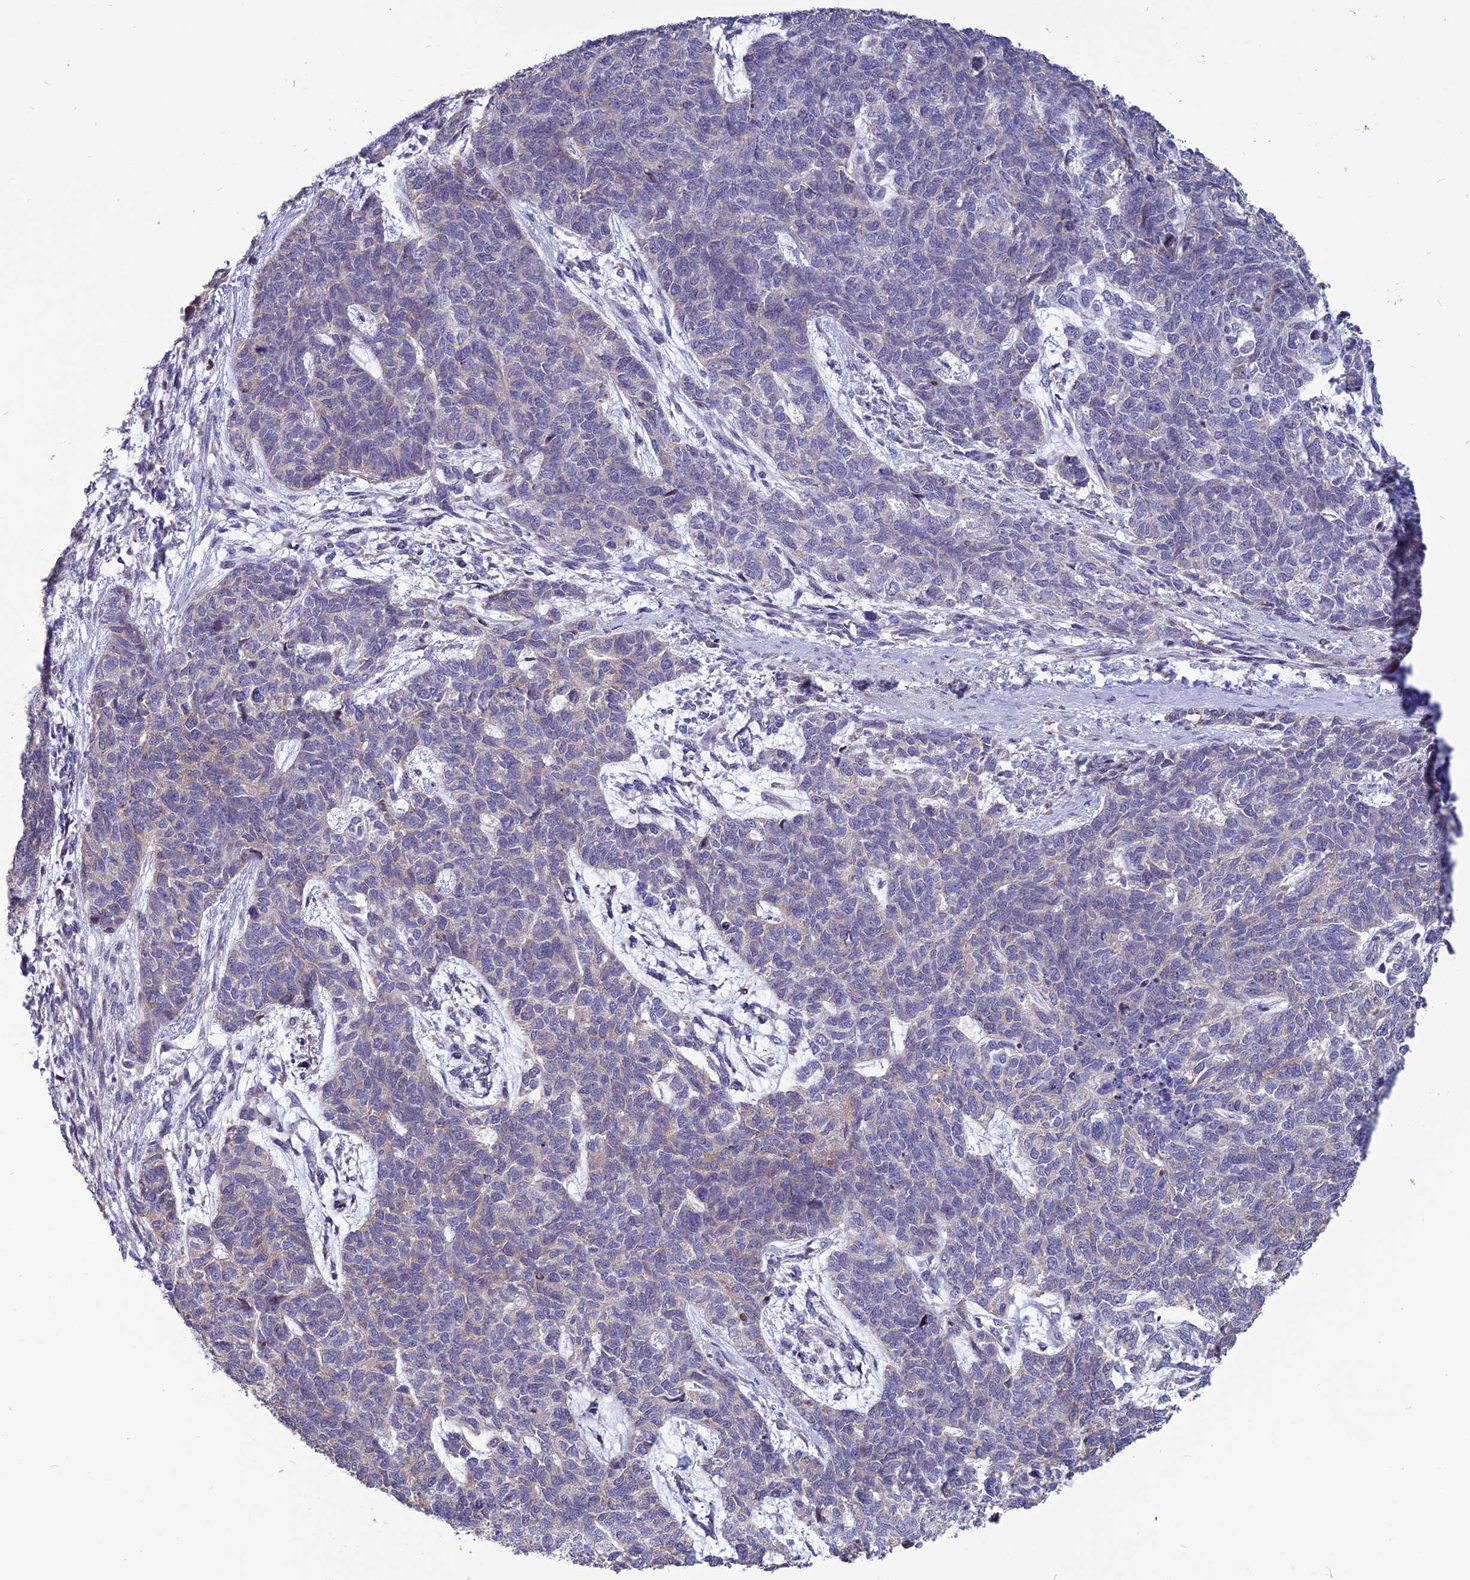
{"staining": {"intensity": "moderate", "quantity": "<25%", "location": "cytoplasmic/membranous"}, "tissue": "cervical cancer", "cell_type": "Tumor cells", "image_type": "cancer", "snomed": [{"axis": "morphology", "description": "Squamous cell carcinoma, NOS"}, {"axis": "topography", "description": "Cervix"}], "caption": "Squamous cell carcinoma (cervical) stained with a protein marker displays moderate staining in tumor cells.", "gene": "SPG21", "patient": {"sex": "female", "age": 63}}